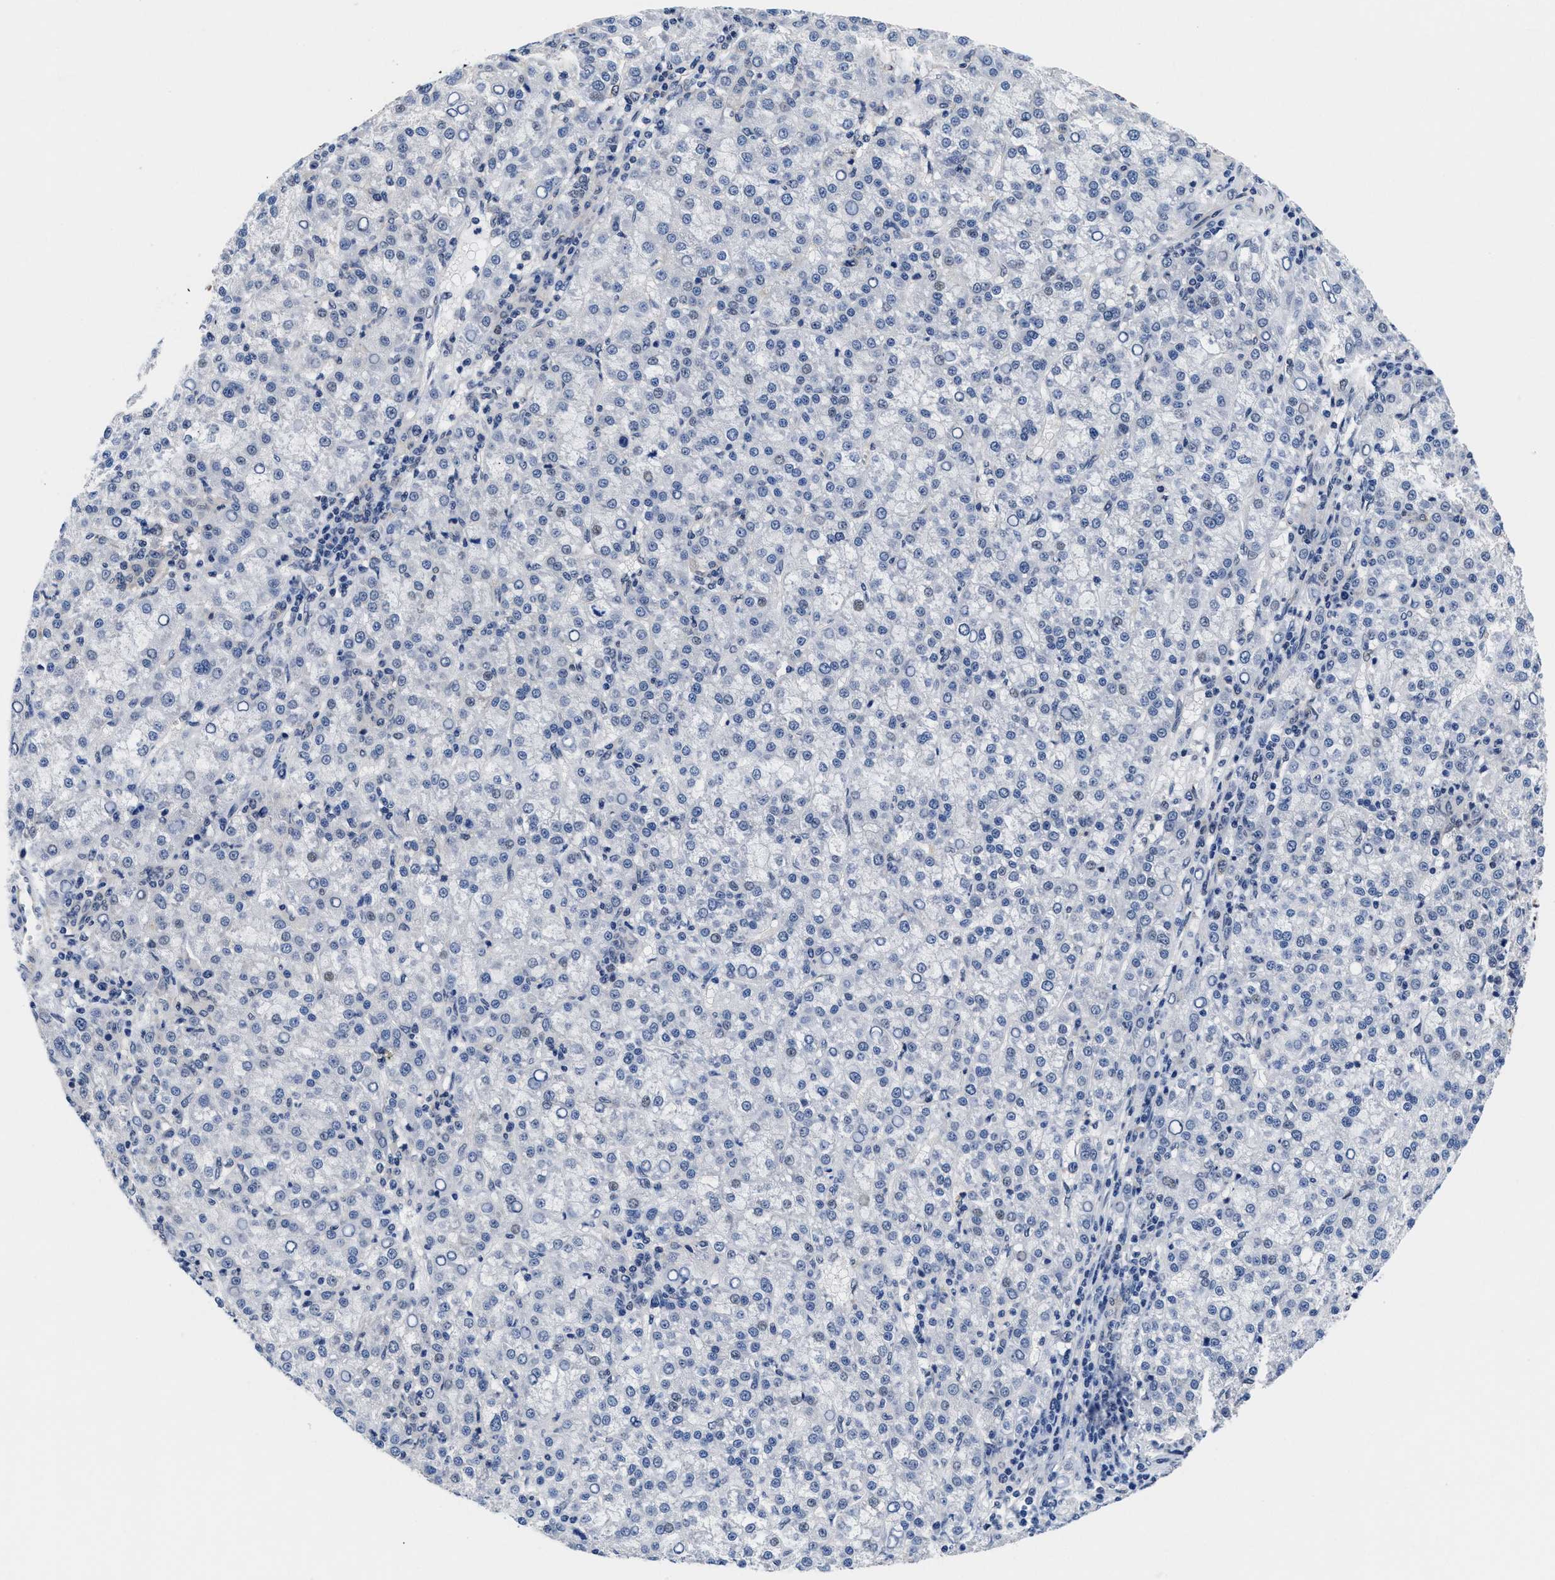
{"staining": {"intensity": "negative", "quantity": "none", "location": "none"}, "tissue": "liver cancer", "cell_type": "Tumor cells", "image_type": "cancer", "snomed": [{"axis": "morphology", "description": "Carcinoma, Hepatocellular, NOS"}, {"axis": "topography", "description": "Liver"}], "caption": "A micrograph of liver cancer stained for a protein reveals no brown staining in tumor cells.", "gene": "ACLY", "patient": {"sex": "female", "age": 58}}